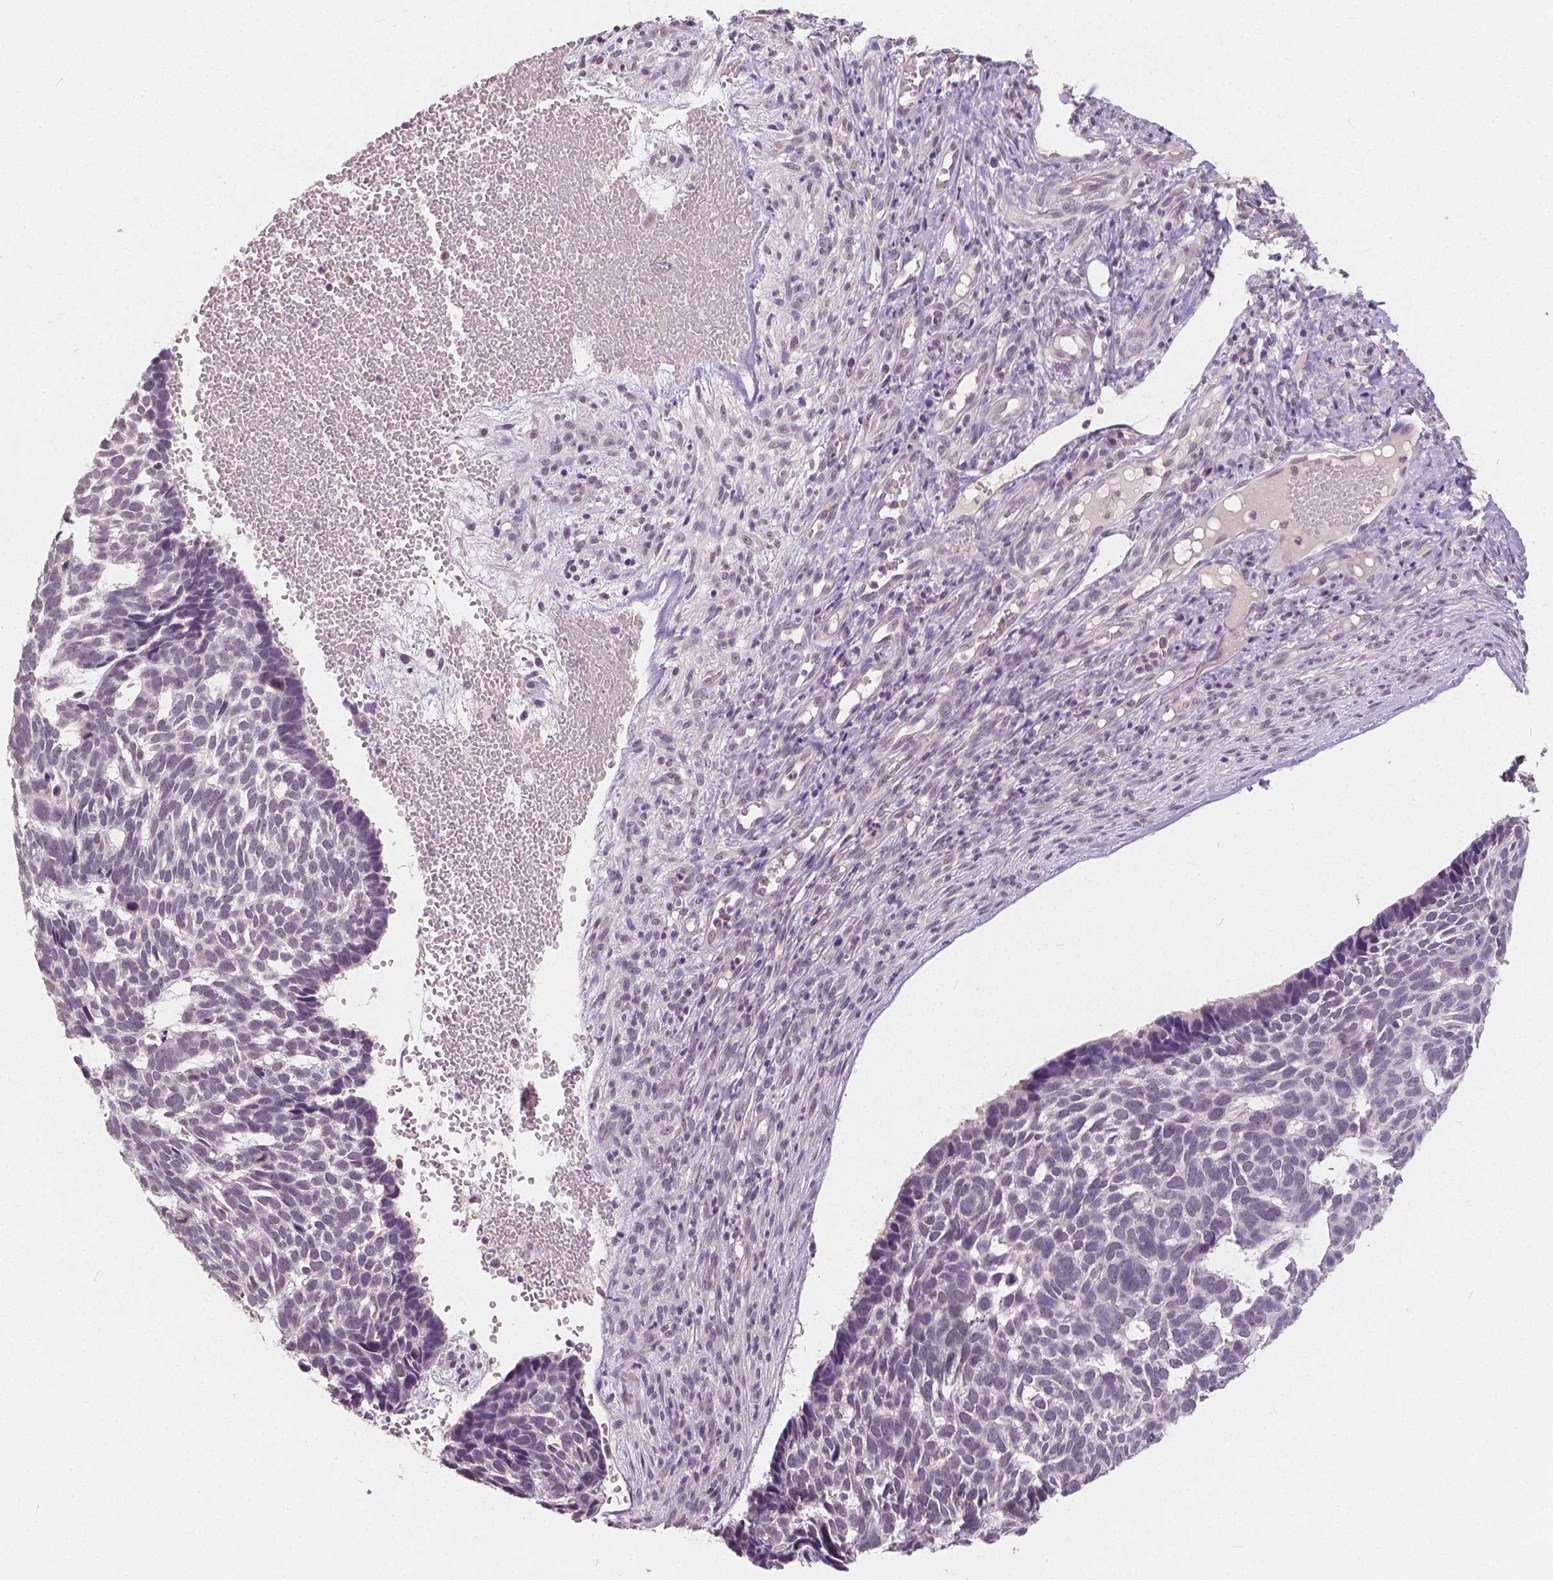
{"staining": {"intensity": "negative", "quantity": "none", "location": "none"}, "tissue": "skin cancer", "cell_type": "Tumor cells", "image_type": "cancer", "snomed": [{"axis": "morphology", "description": "Basal cell carcinoma"}, {"axis": "topography", "description": "Skin"}], "caption": "This is an immunohistochemistry (IHC) image of human skin cancer (basal cell carcinoma). There is no expression in tumor cells.", "gene": "NOLC1", "patient": {"sex": "male", "age": 78}}